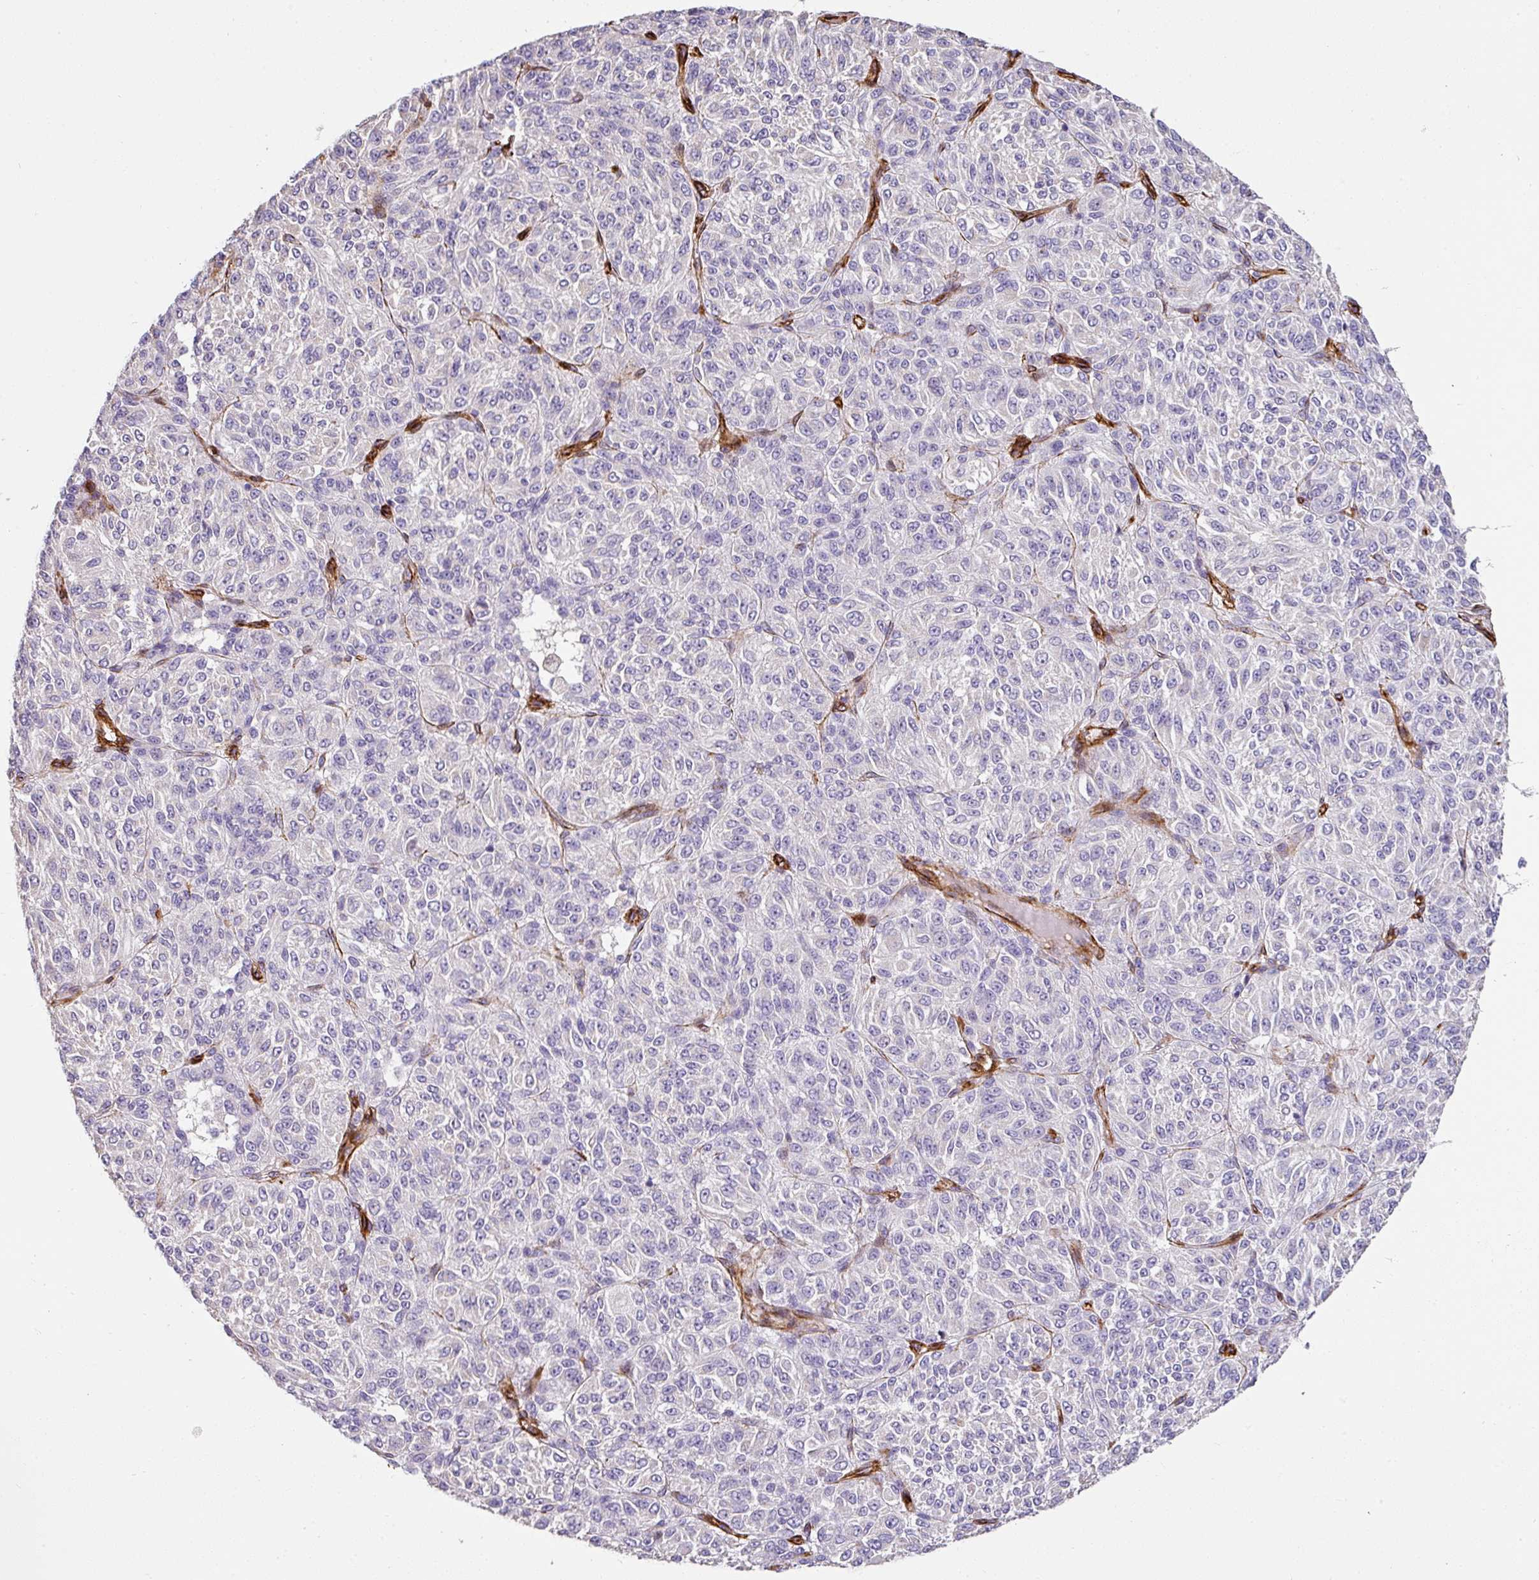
{"staining": {"intensity": "negative", "quantity": "none", "location": "none"}, "tissue": "melanoma", "cell_type": "Tumor cells", "image_type": "cancer", "snomed": [{"axis": "morphology", "description": "Malignant melanoma, Metastatic site"}, {"axis": "topography", "description": "Brain"}], "caption": "This is a micrograph of IHC staining of melanoma, which shows no staining in tumor cells.", "gene": "SLC25A17", "patient": {"sex": "female", "age": 56}}